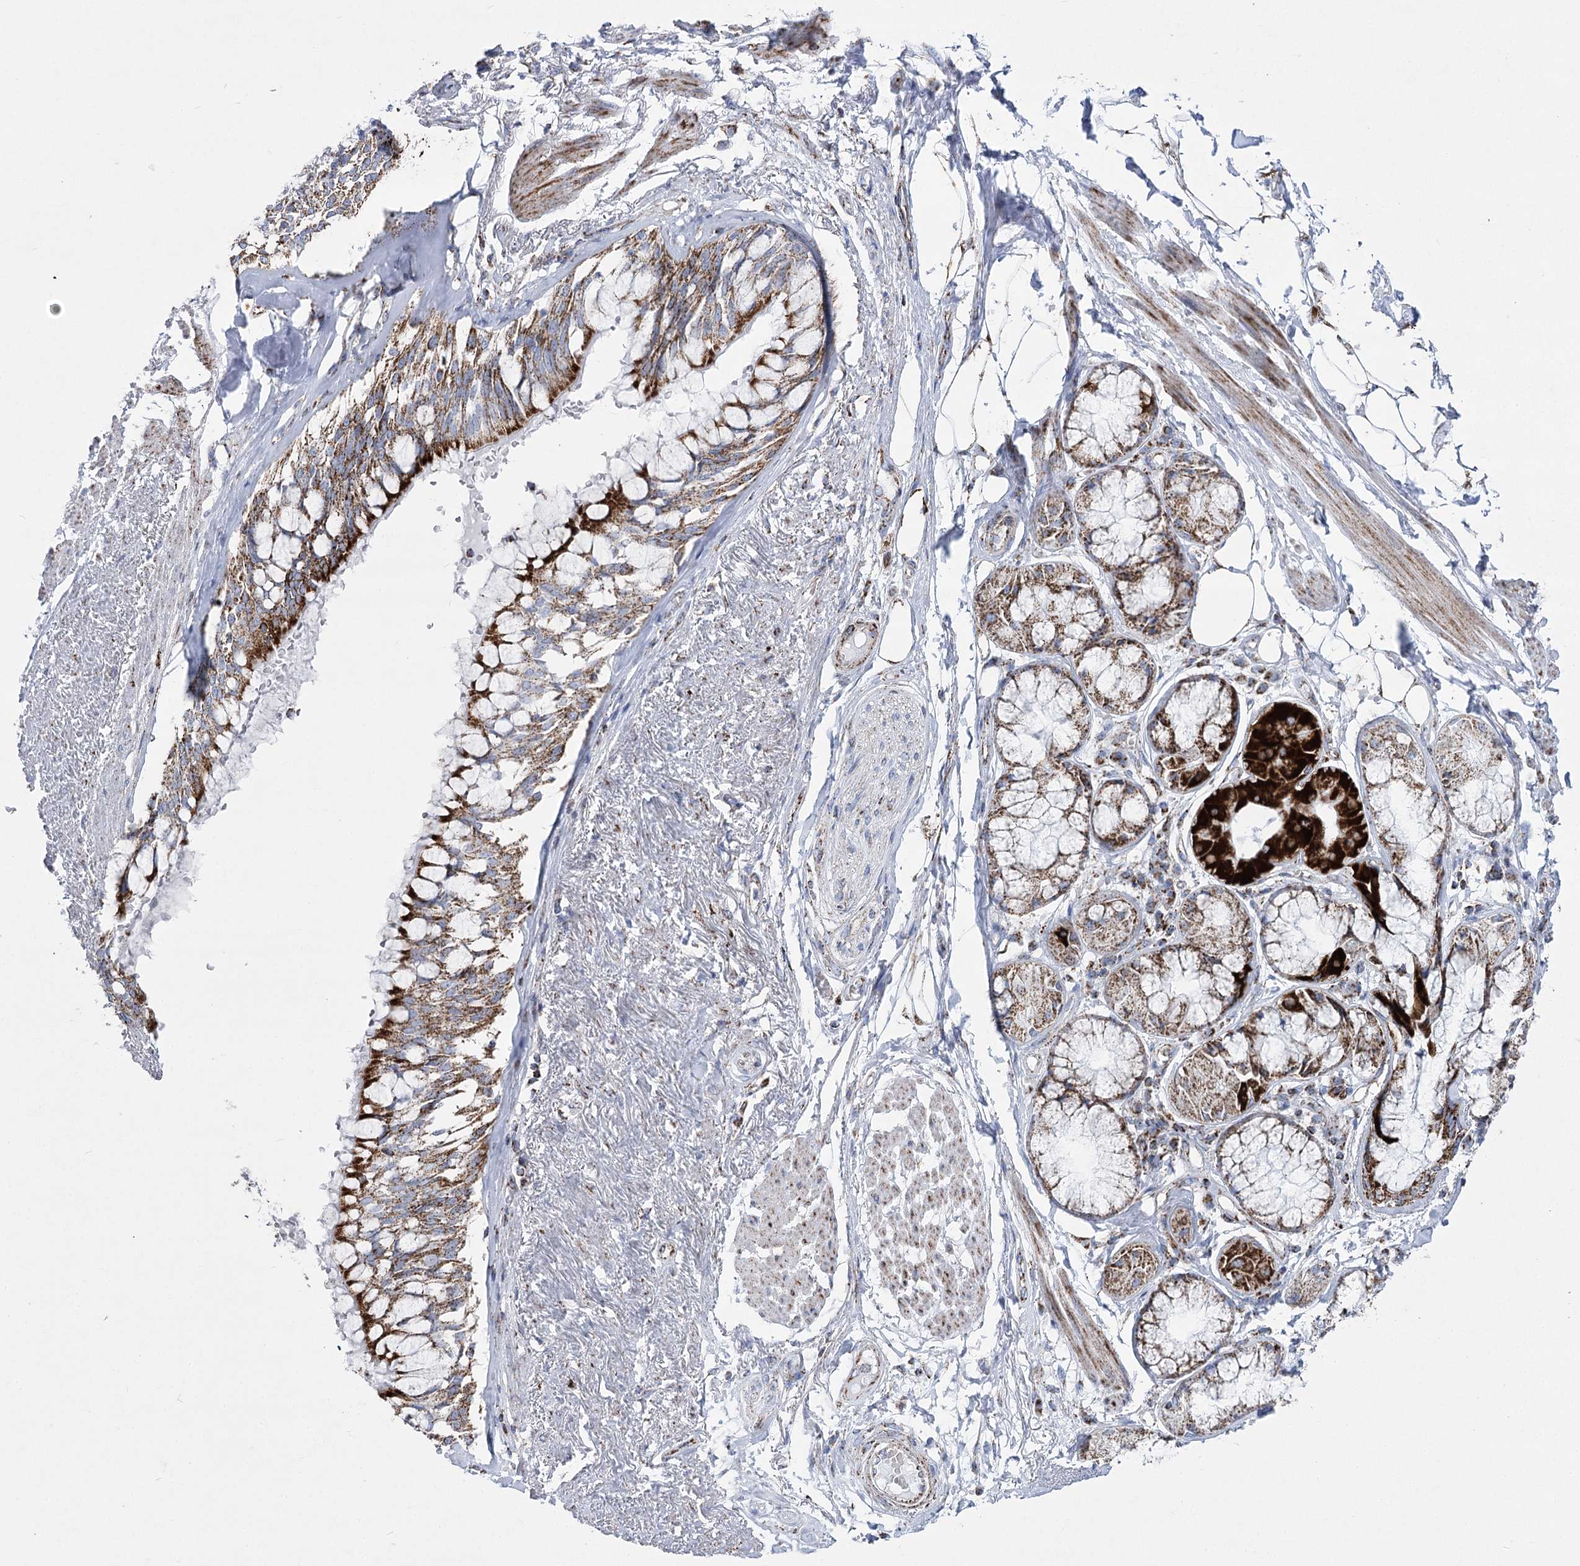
{"staining": {"intensity": "strong", "quantity": "25%-75%", "location": "cytoplasmic/membranous"}, "tissue": "adipose tissue", "cell_type": "Adipocytes", "image_type": "normal", "snomed": [{"axis": "morphology", "description": "Normal tissue, NOS"}, {"axis": "topography", "description": "Bronchus"}], "caption": "Normal adipose tissue exhibits strong cytoplasmic/membranous expression in approximately 25%-75% of adipocytes.", "gene": "PDHB", "patient": {"sex": "male", "age": 66}}